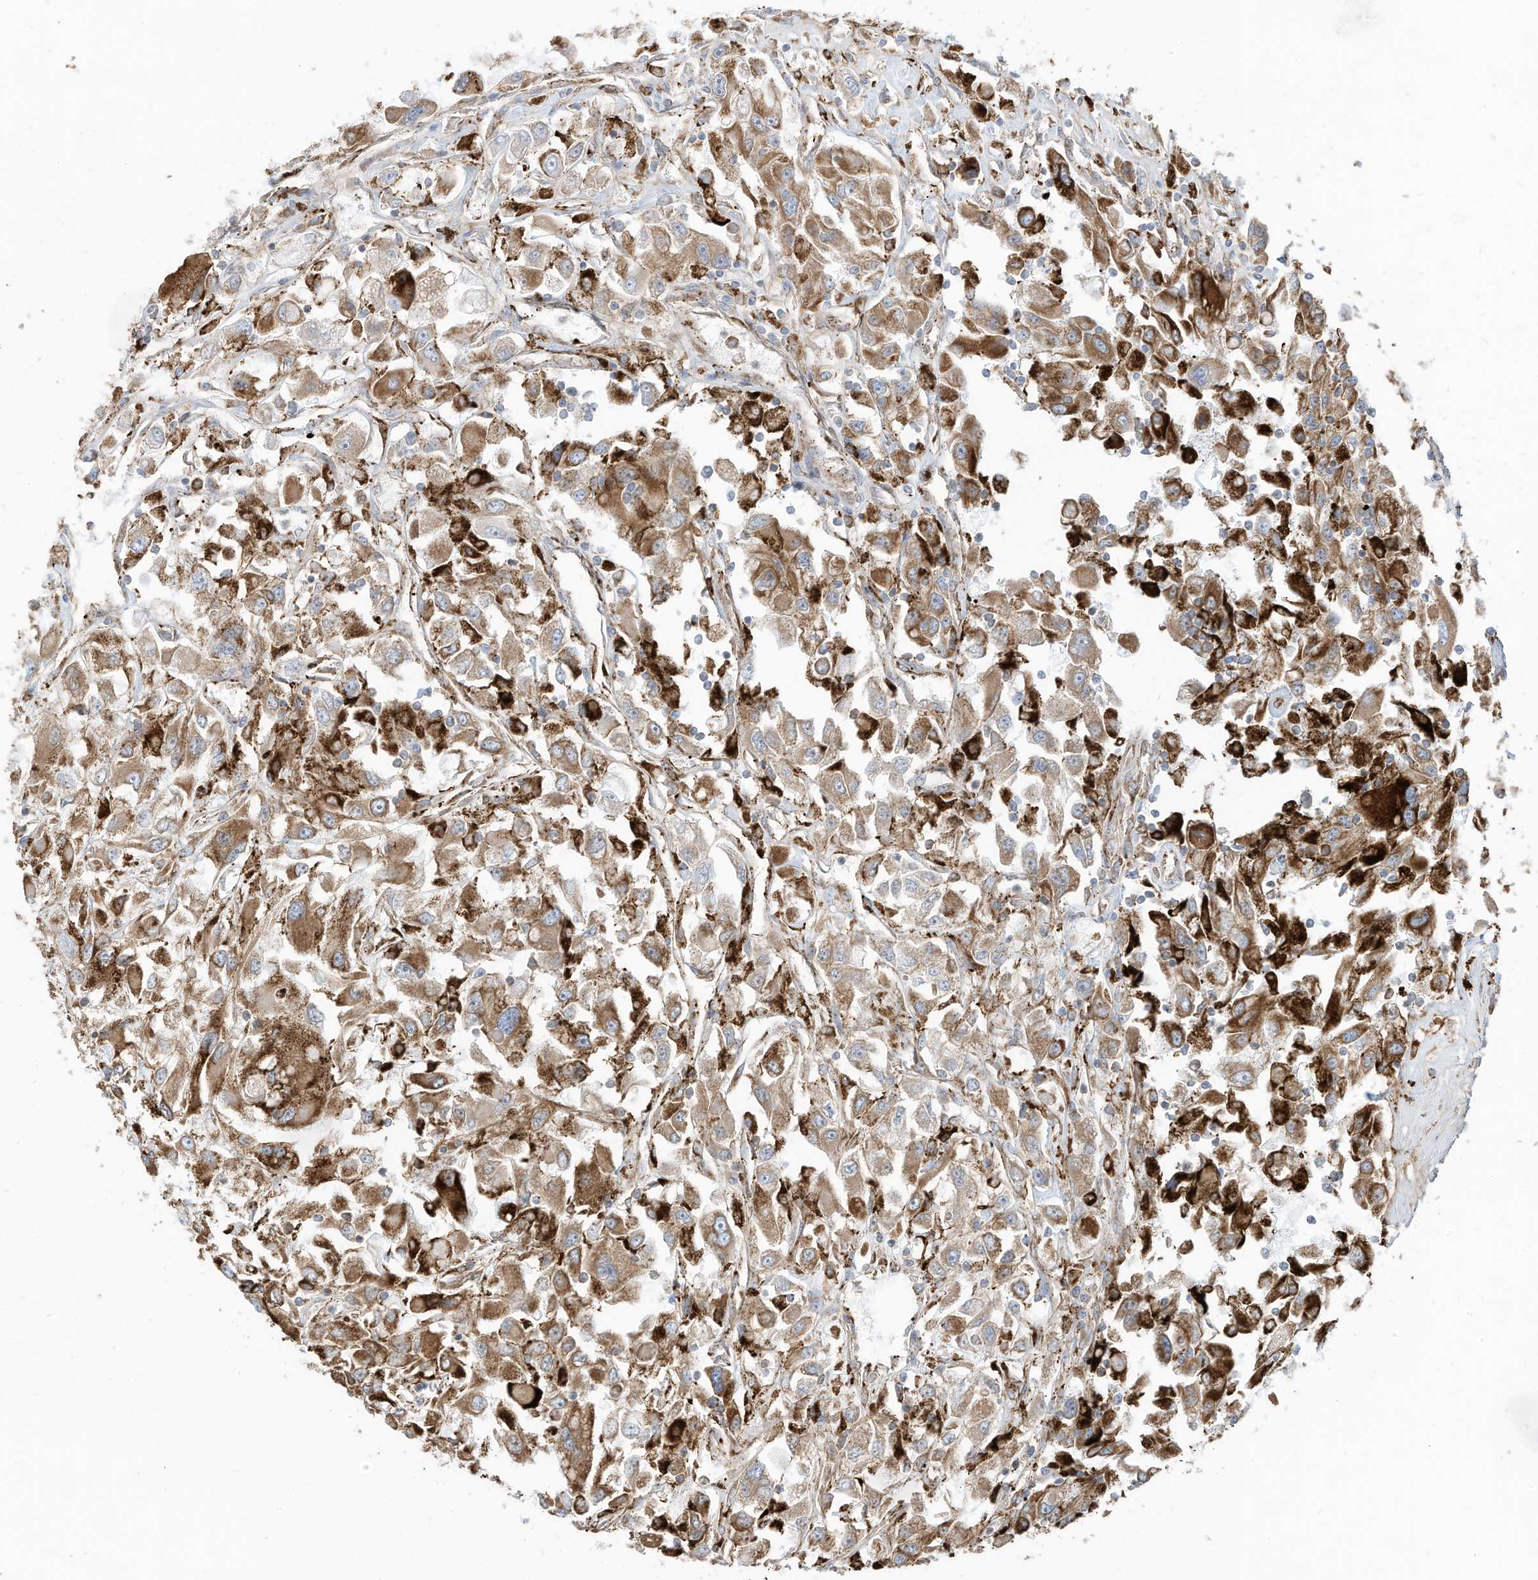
{"staining": {"intensity": "strong", "quantity": ">75%", "location": "cytoplasmic/membranous"}, "tissue": "renal cancer", "cell_type": "Tumor cells", "image_type": "cancer", "snomed": [{"axis": "morphology", "description": "Adenocarcinoma, NOS"}, {"axis": "topography", "description": "Kidney"}], "caption": "Renal cancer (adenocarcinoma) was stained to show a protein in brown. There is high levels of strong cytoplasmic/membranous staining in approximately >75% of tumor cells. Using DAB (3,3'-diaminobenzidine) (brown) and hematoxylin (blue) stains, captured at high magnification using brightfield microscopy.", "gene": "TRNAU1AP", "patient": {"sex": "female", "age": 52}}